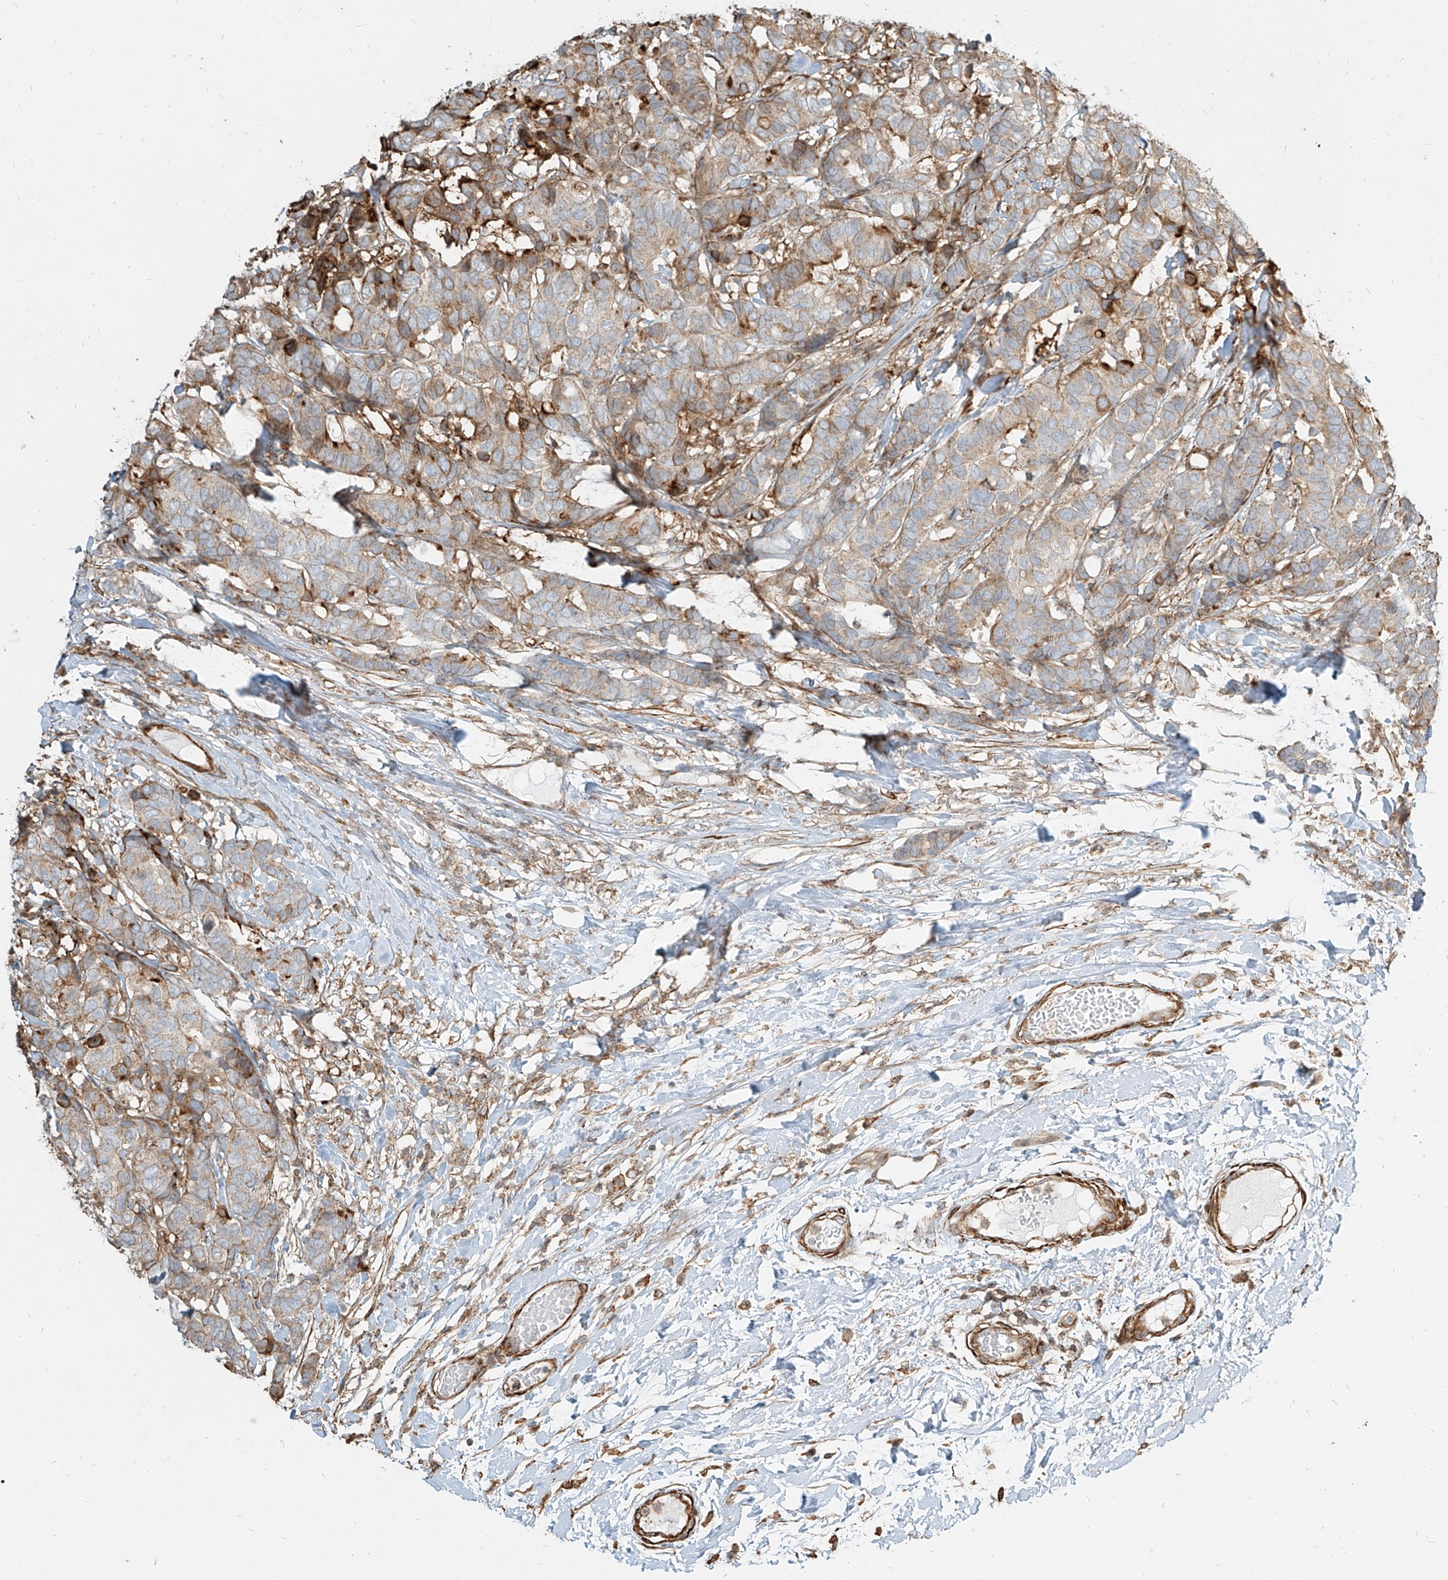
{"staining": {"intensity": "moderate", "quantity": "<25%", "location": "cytoplasmic/membranous"}, "tissue": "breast cancer", "cell_type": "Tumor cells", "image_type": "cancer", "snomed": [{"axis": "morphology", "description": "Duct carcinoma"}, {"axis": "topography", "description": "Breast"}], "caption": "Moderate cytoplasmic/membranous protein positivity is appreciated in about <25% of tumor cells in intraductal carcinoma (breast).", "gene": "MTX2", "patient": {"sex": "female", "age": 87}}